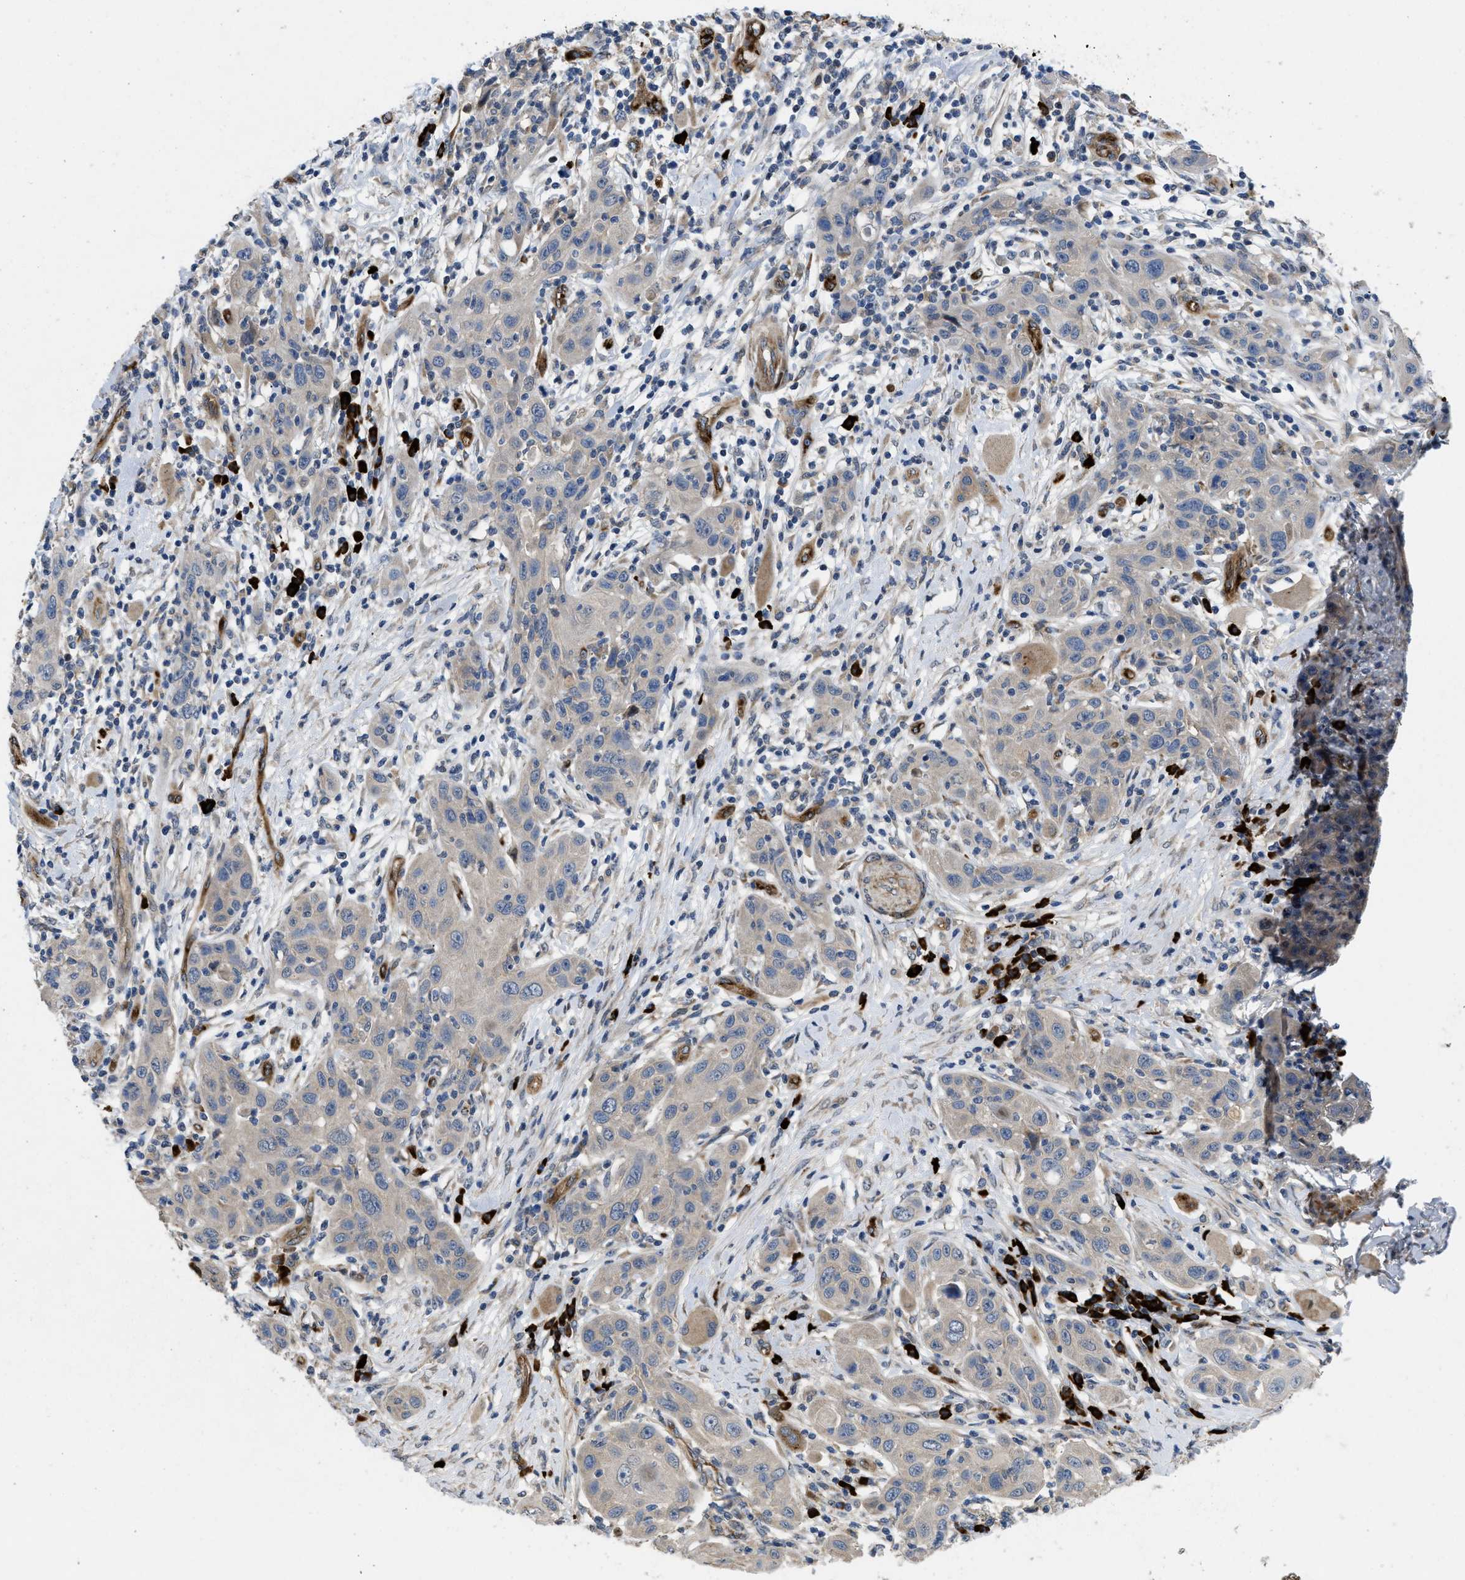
{"staining": {"intensity": "negative", "quantity": "none", "location": "none"}, "tissue": "skin cancer", "cell_type": "Tumor cells", "image_type": "cancer", "snomed": [{"axis": "morphology", "description": "Squamous cell carcinoma, NOS"}, {"axis": "topography", "description": "Skin"}], "caption": "Protein analysis of skin cancer reveals no significant expression in tumor cells.", "gene": "HSPA12B", "patient": {"sex": "female", "age": 88}}